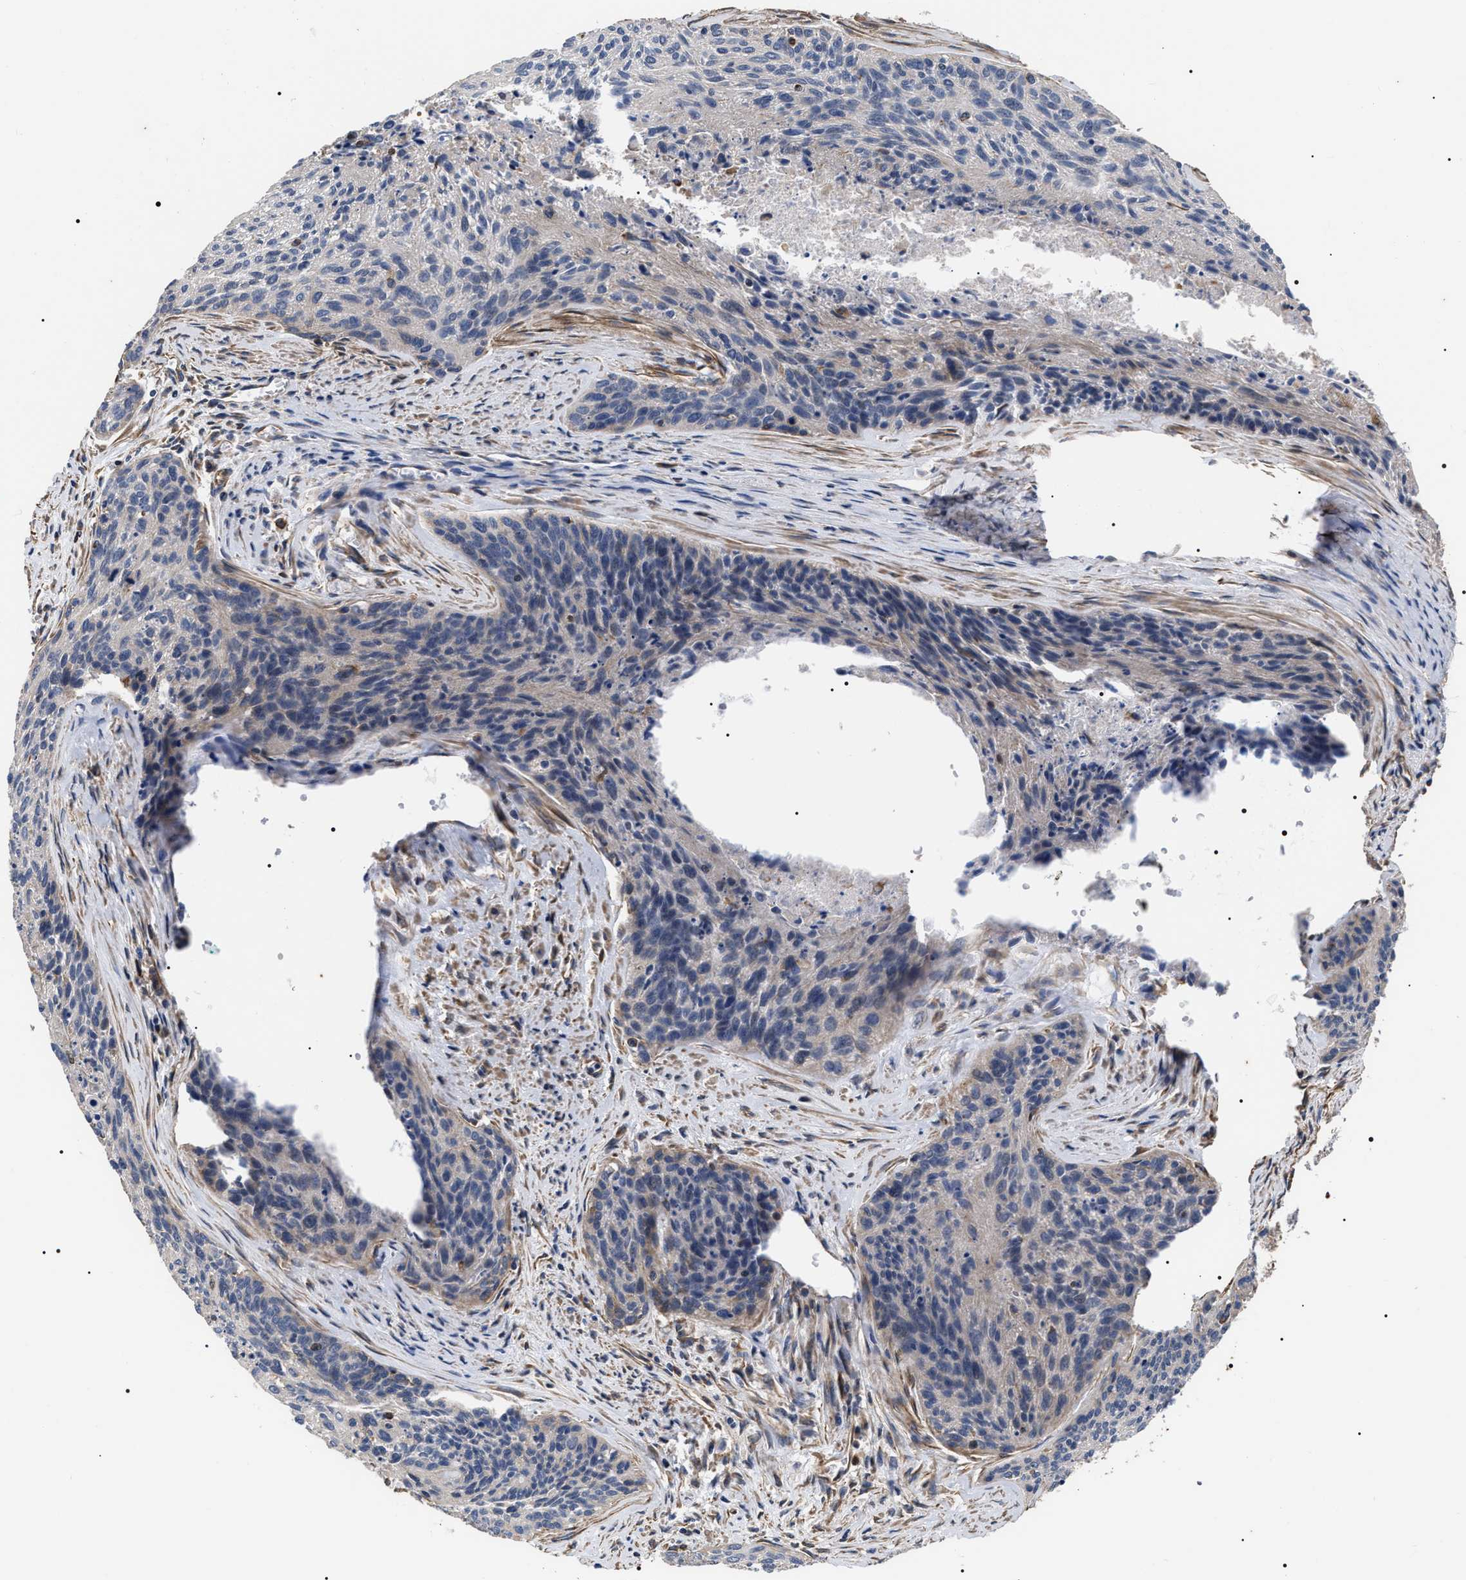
{"staining": {"intensity": "weak", "quantity": "<25%", "location": "cytoplasmic/membranous"}, "tissue": "cervical cancer", "cell_type": "Tumor cells", "image_type": "cancer", "snomed": [{"axis": "morphology", "description": "Squamous cell carcinoma, NOS"}, {"axis": "topography", "description": "Cervix"}], "caption": "There is no significant staining in tumor cells of cervical cancer. (DAB immunohistochemistry with hematoxylin counter stain).", "gene": "TSPAN33", "patient": {"sex": "female", "age": 55}}